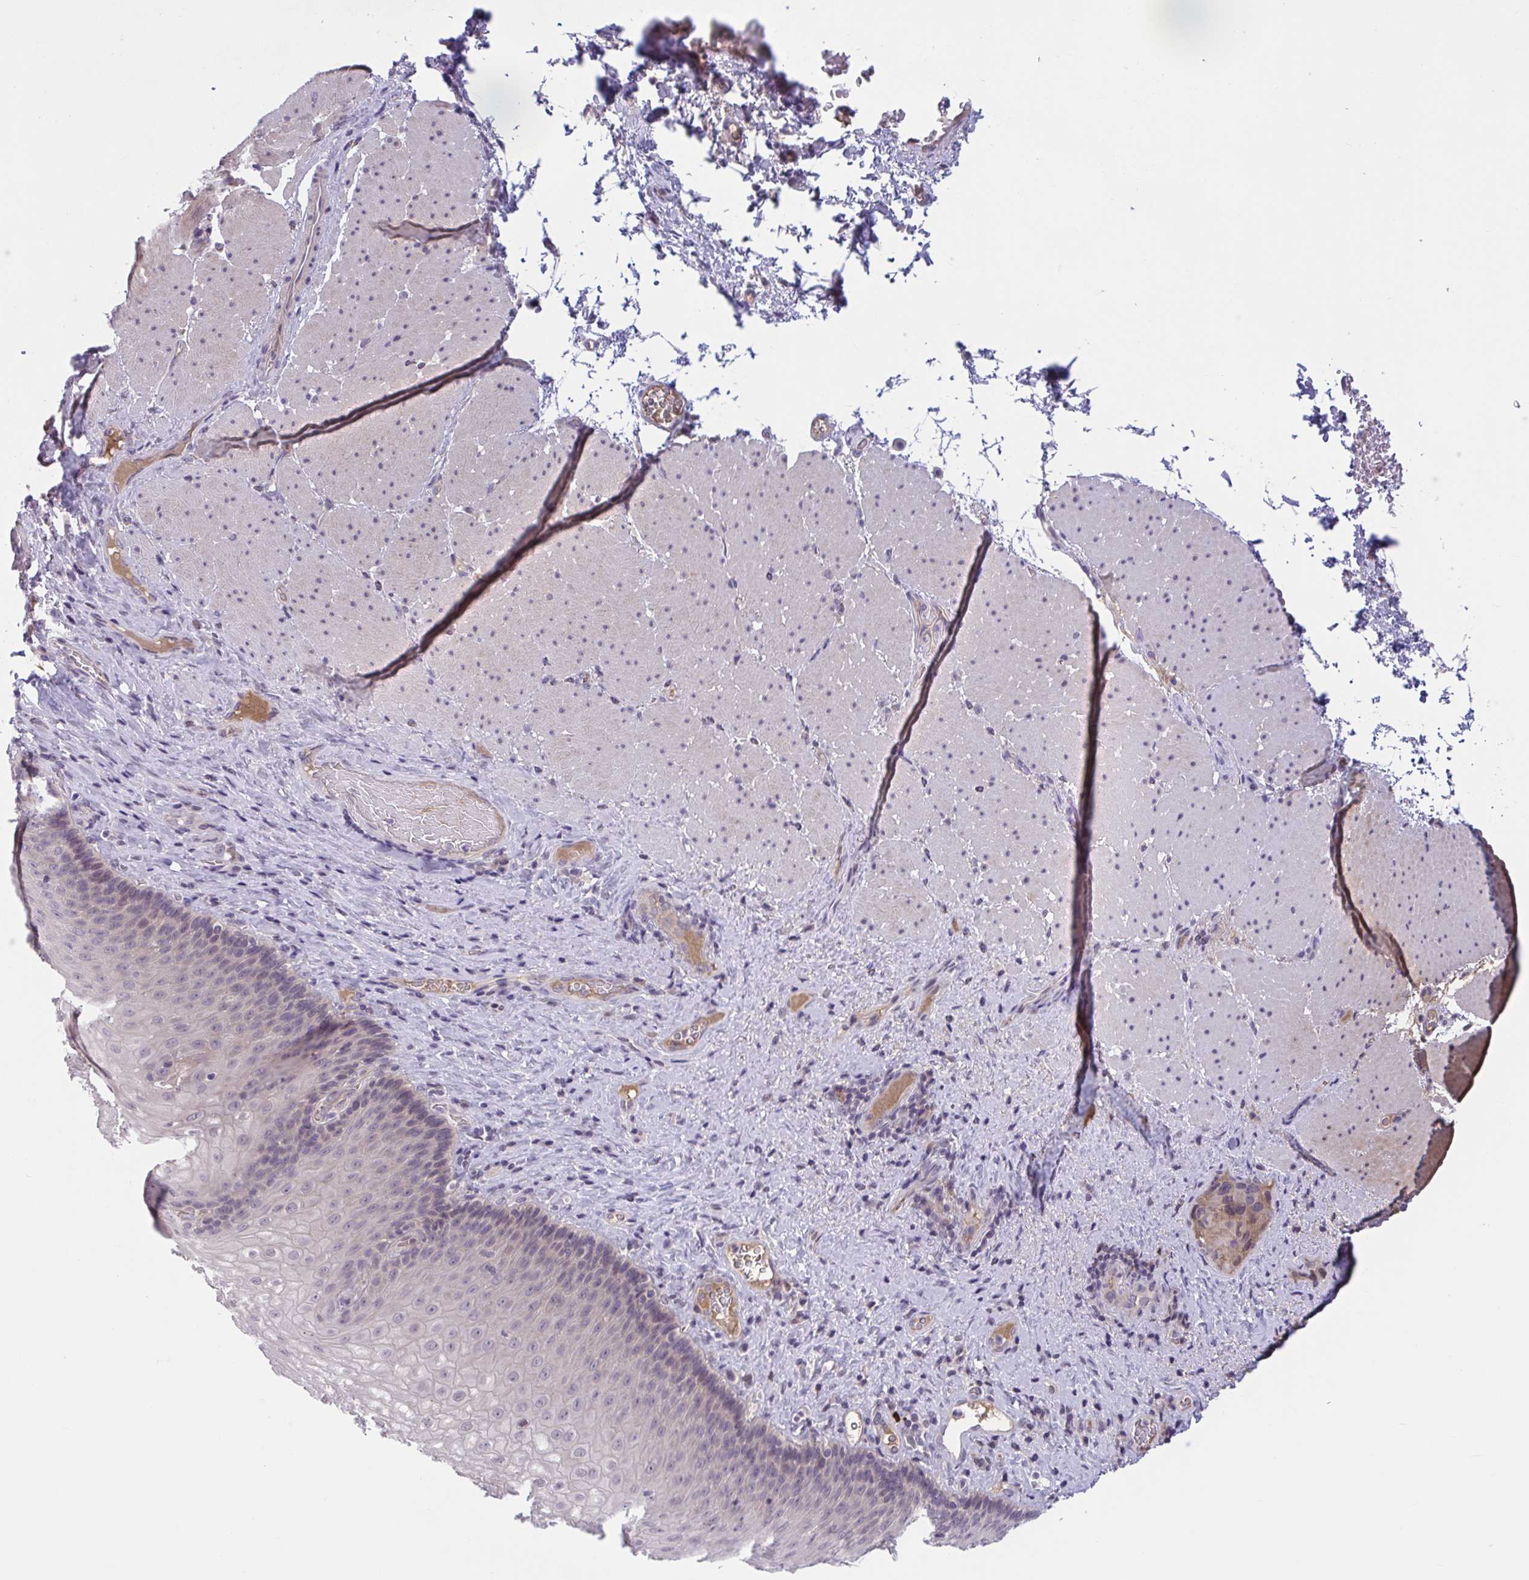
{"staining": {"intensity": "weak", "quantity": "<25%", "location": "cytoplasmic/membranous"}, "tissue": "esophagus", "cell_type": "Squamous epithelial cells", "image_type": "normal", "snomed": [{"axis": "morphology", "description": "Normal tissue, NOS"}, {"axis": "topography", "description": "Esophagus"}], "caption": "This is an IHC micrograph of benign human esophagus. There is no positivity in squamous epithelial cells.", "gene": "TTC7B", "patient": {"sex": "male", "age": 62}}